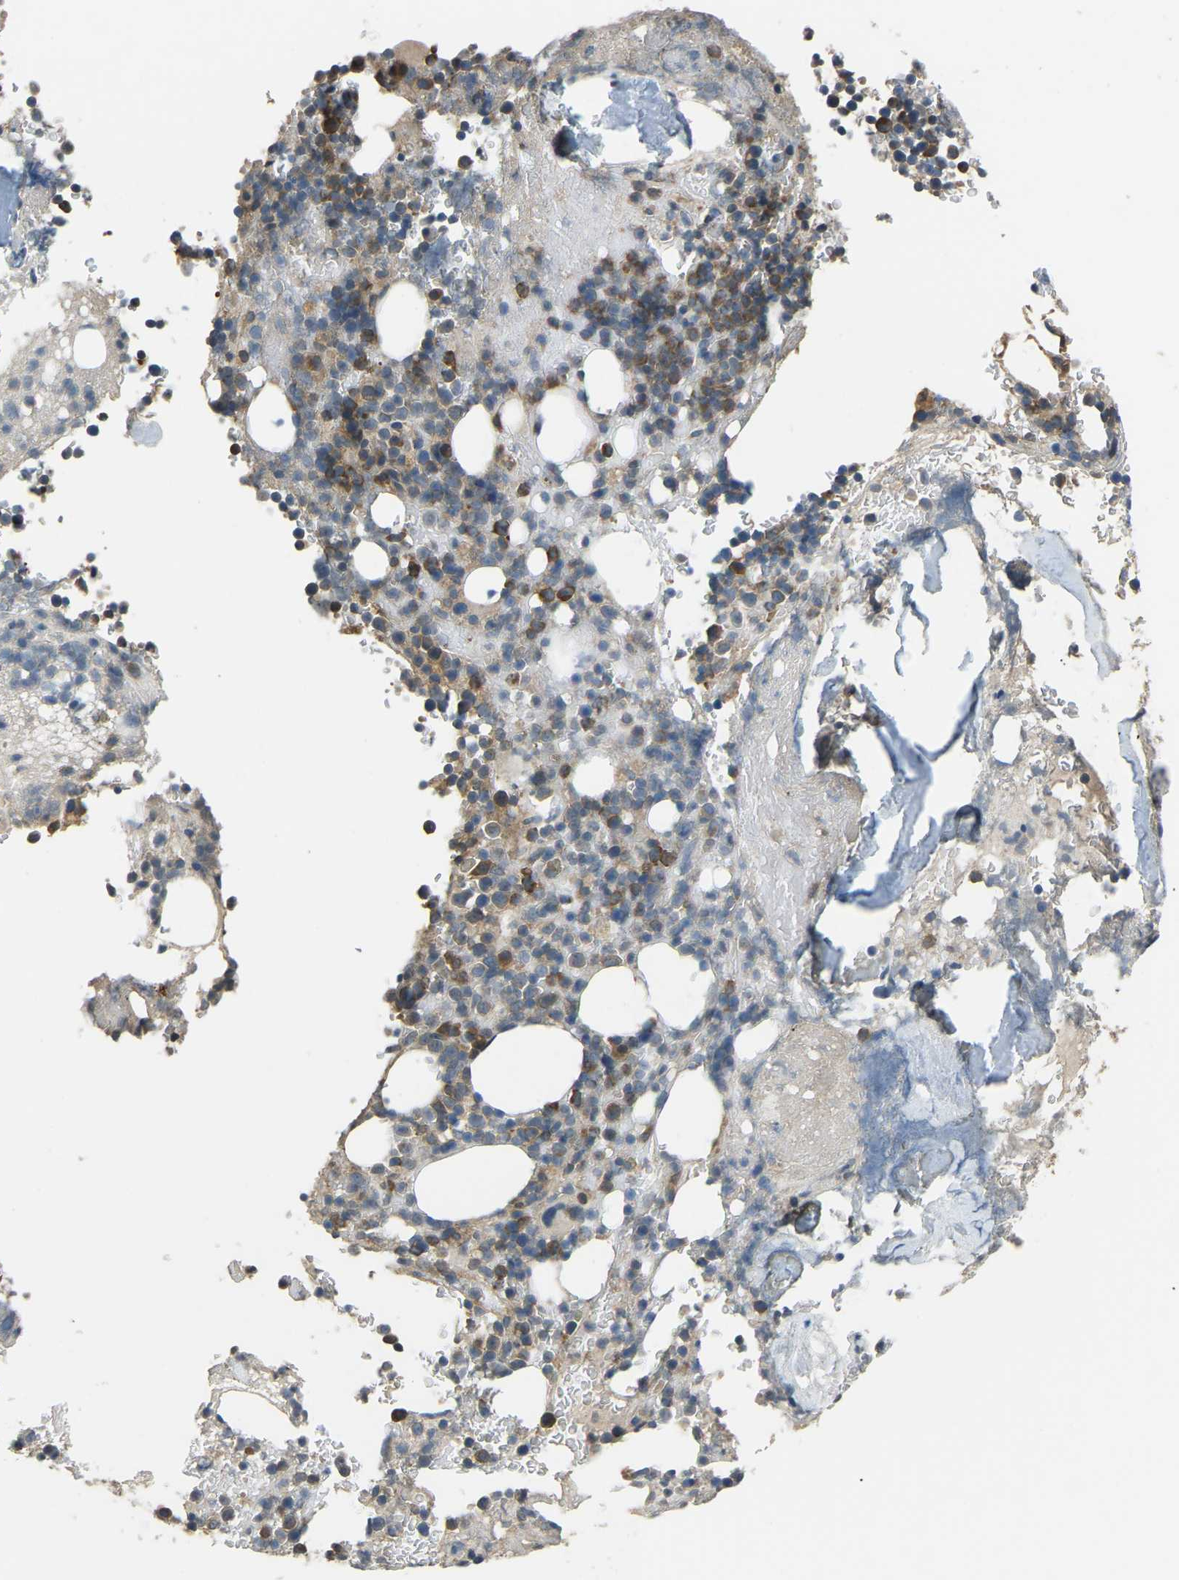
{"staining": {"intensity": "moderate", "quantity": ">75%", "location": "cytoplasmic/membranous"}, "tissue": "bone marrow", "cell_type": "Hematopoietic cells", "image_type": "normal", "snomed": [{"axis": "morphology", "description": "Normal tissue, NOS"}, {"axis": "topography", "description": "Bone marrow"}], "caption": "Immunohistochemistry (DAB (3,3'-diaminobenzidine)) staining of unremarkable human bone marrow reveals moderate cytoplasmic/membranous protein staining in about >75% of hematopoietic cells.", "gene": "AIMP1", "patient": {"sex": "female", "age": 73}}